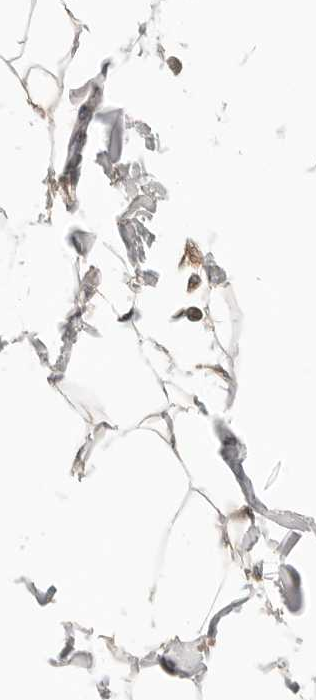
{"staining": {"intensity": "weak", "quantity": "25%-75%", "location": "cytoplasmic/membranous"}, "tissue": "adipose tissue", "cell_type": "Adipocytes", "image_type": "normal", "snomed": [{"axis": "morphology", "description": "Normal tissue, NOS"}, {"axis": "morphology", "description": "Adenocarcinoma, NOS"}, {"axis": "topography", "description": "Colon"}, {"axis": "topography", "description": "Peripheral nerve tissue"}], "caption": "Approximately 25%-75% of adipocytes in unremarkable adipose tissue show weak cytoplasmic/membranous protein expression as visualized by brown immunohistochemical staining.", "gene": "IL24", "patient": {"sex": "male", "age": 14}}